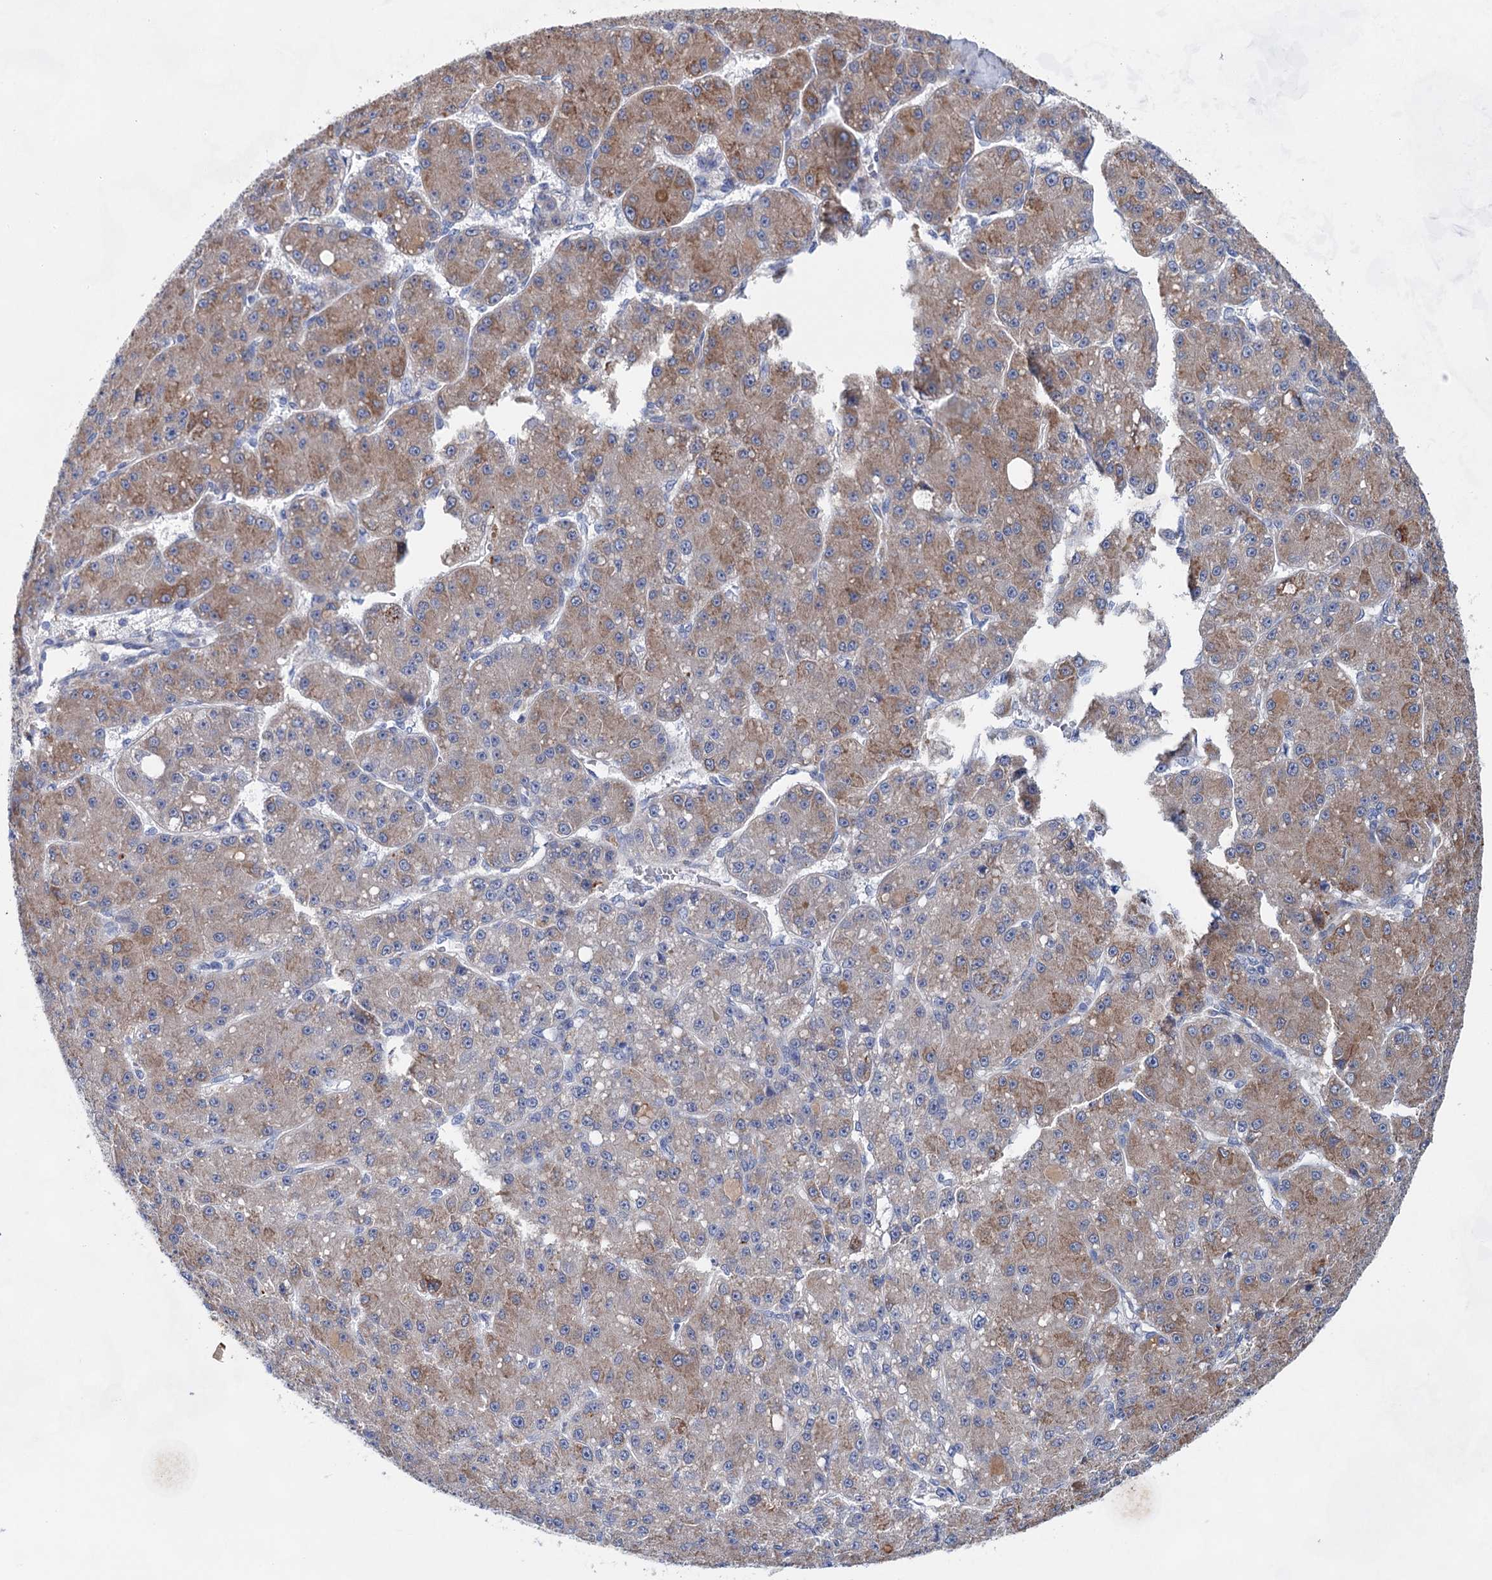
{"staining": {"intensity": "weak", "quantity": "25%-75%", "location": "cytoplasmic/membranous"}, "tissue": "liver cancer", "cell_type": "Tumor cells", "image_type": "cancer", "snomed": [{"axis": "morphology", "description": "Carcinoma, Hepatocellular, NOS"}, {"axis": "topography", "description": "Liver"}], "caption": "An image showing weak cytoplasmic/membranous positivity in approximately 25%-75% of tumor cells in liver cancer, as visualized by brown immunohistochemical staining.", "gene": "MORN3", "patient": {"sex": "male", "age": 67}}